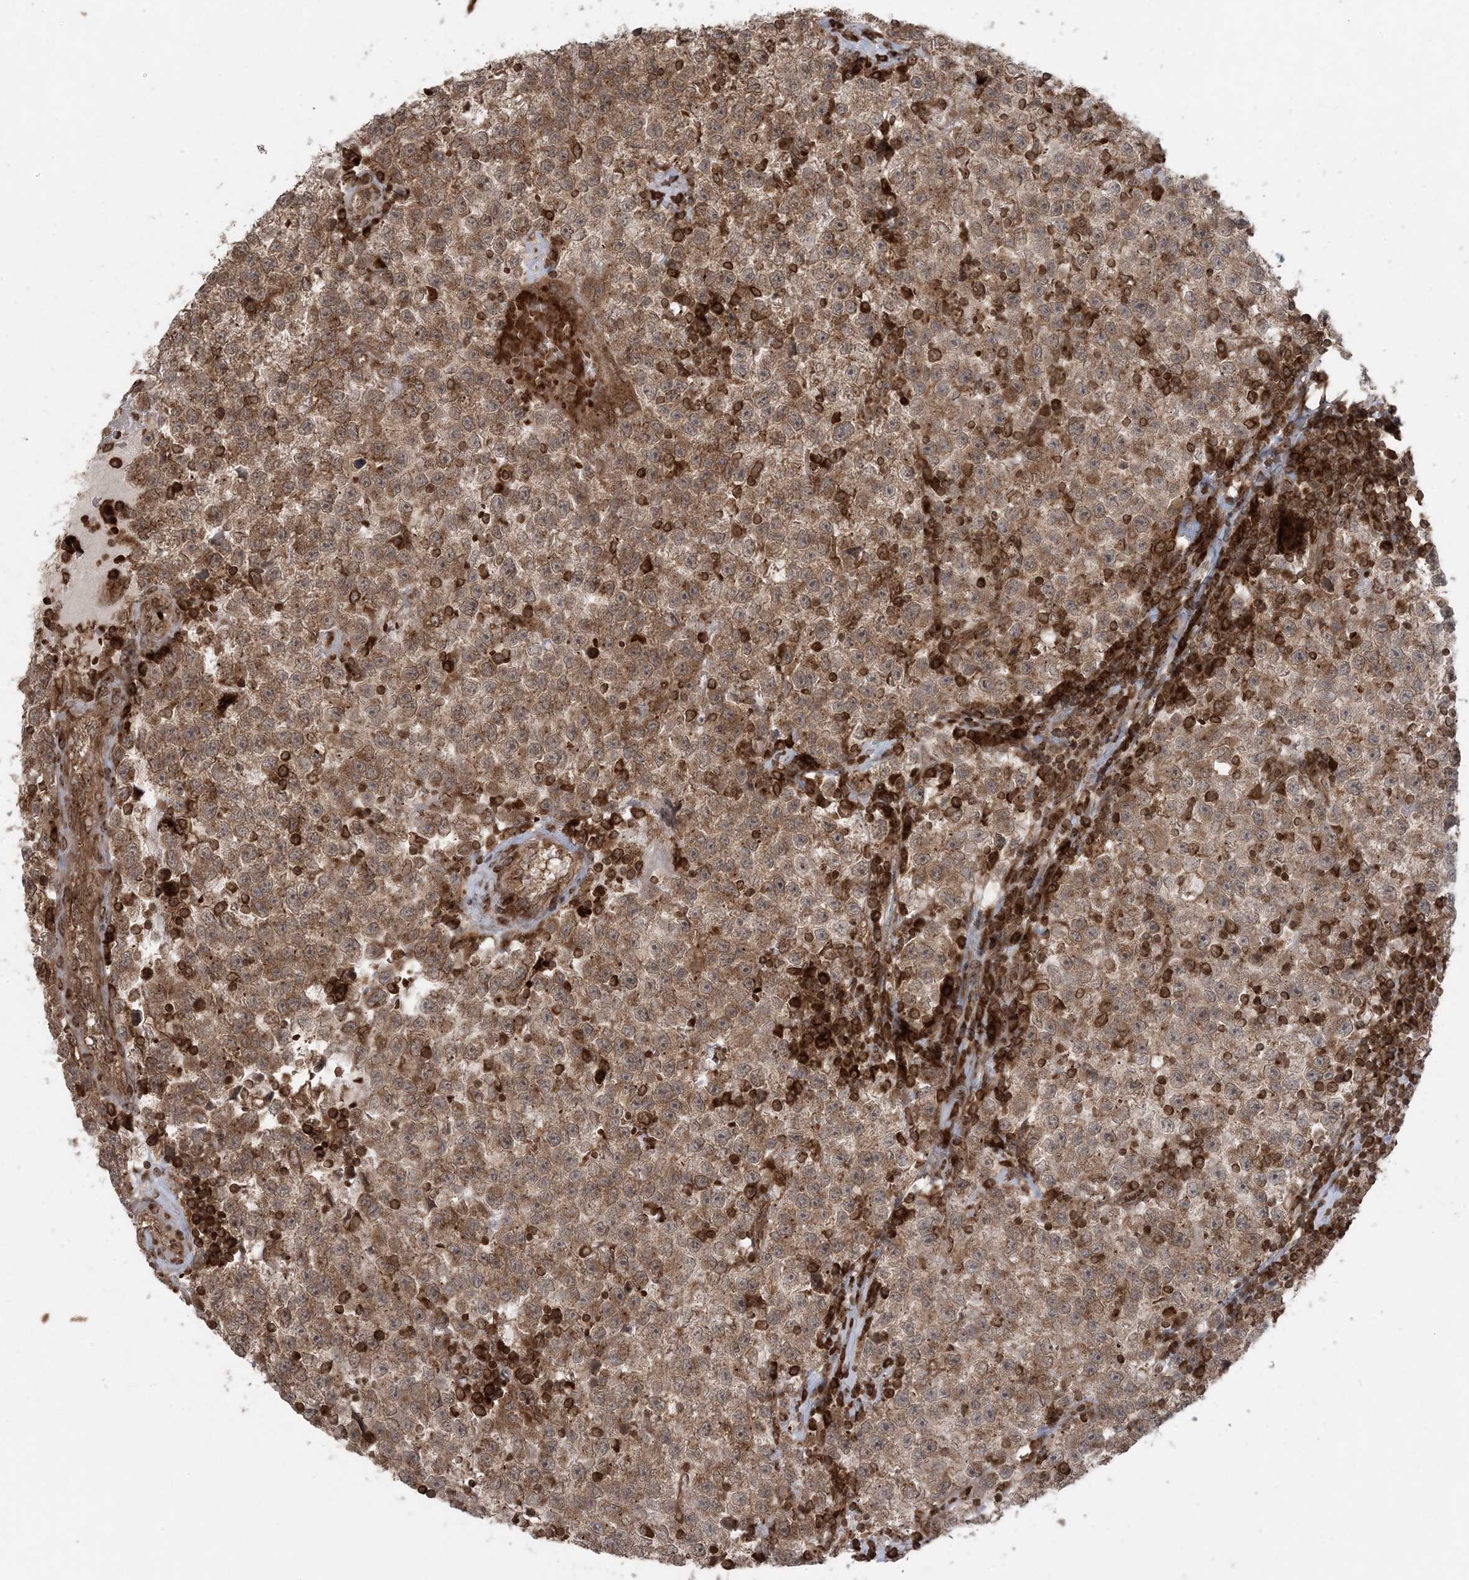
{"staining": {"intensity": "moderate", "quantity": ">75%", "location": "cytoplasmic/membranous"}, "tissue": "testis cancer", "cell_type": "Tumor cells", "image_type": "cancer", "snomed": [{"axis": "morphology", "description": "Seminoma, NOS"}, {"axis": "topography", "description": "Testis"}], "caption": "Testis cancer (seminoma) stained with a brown dye displays moderate cytoplasmic/membranous positive expression in about >75% of tumor cells.", "gene": "DDX19B", "patient": {"sex": "male", "age": 22}}